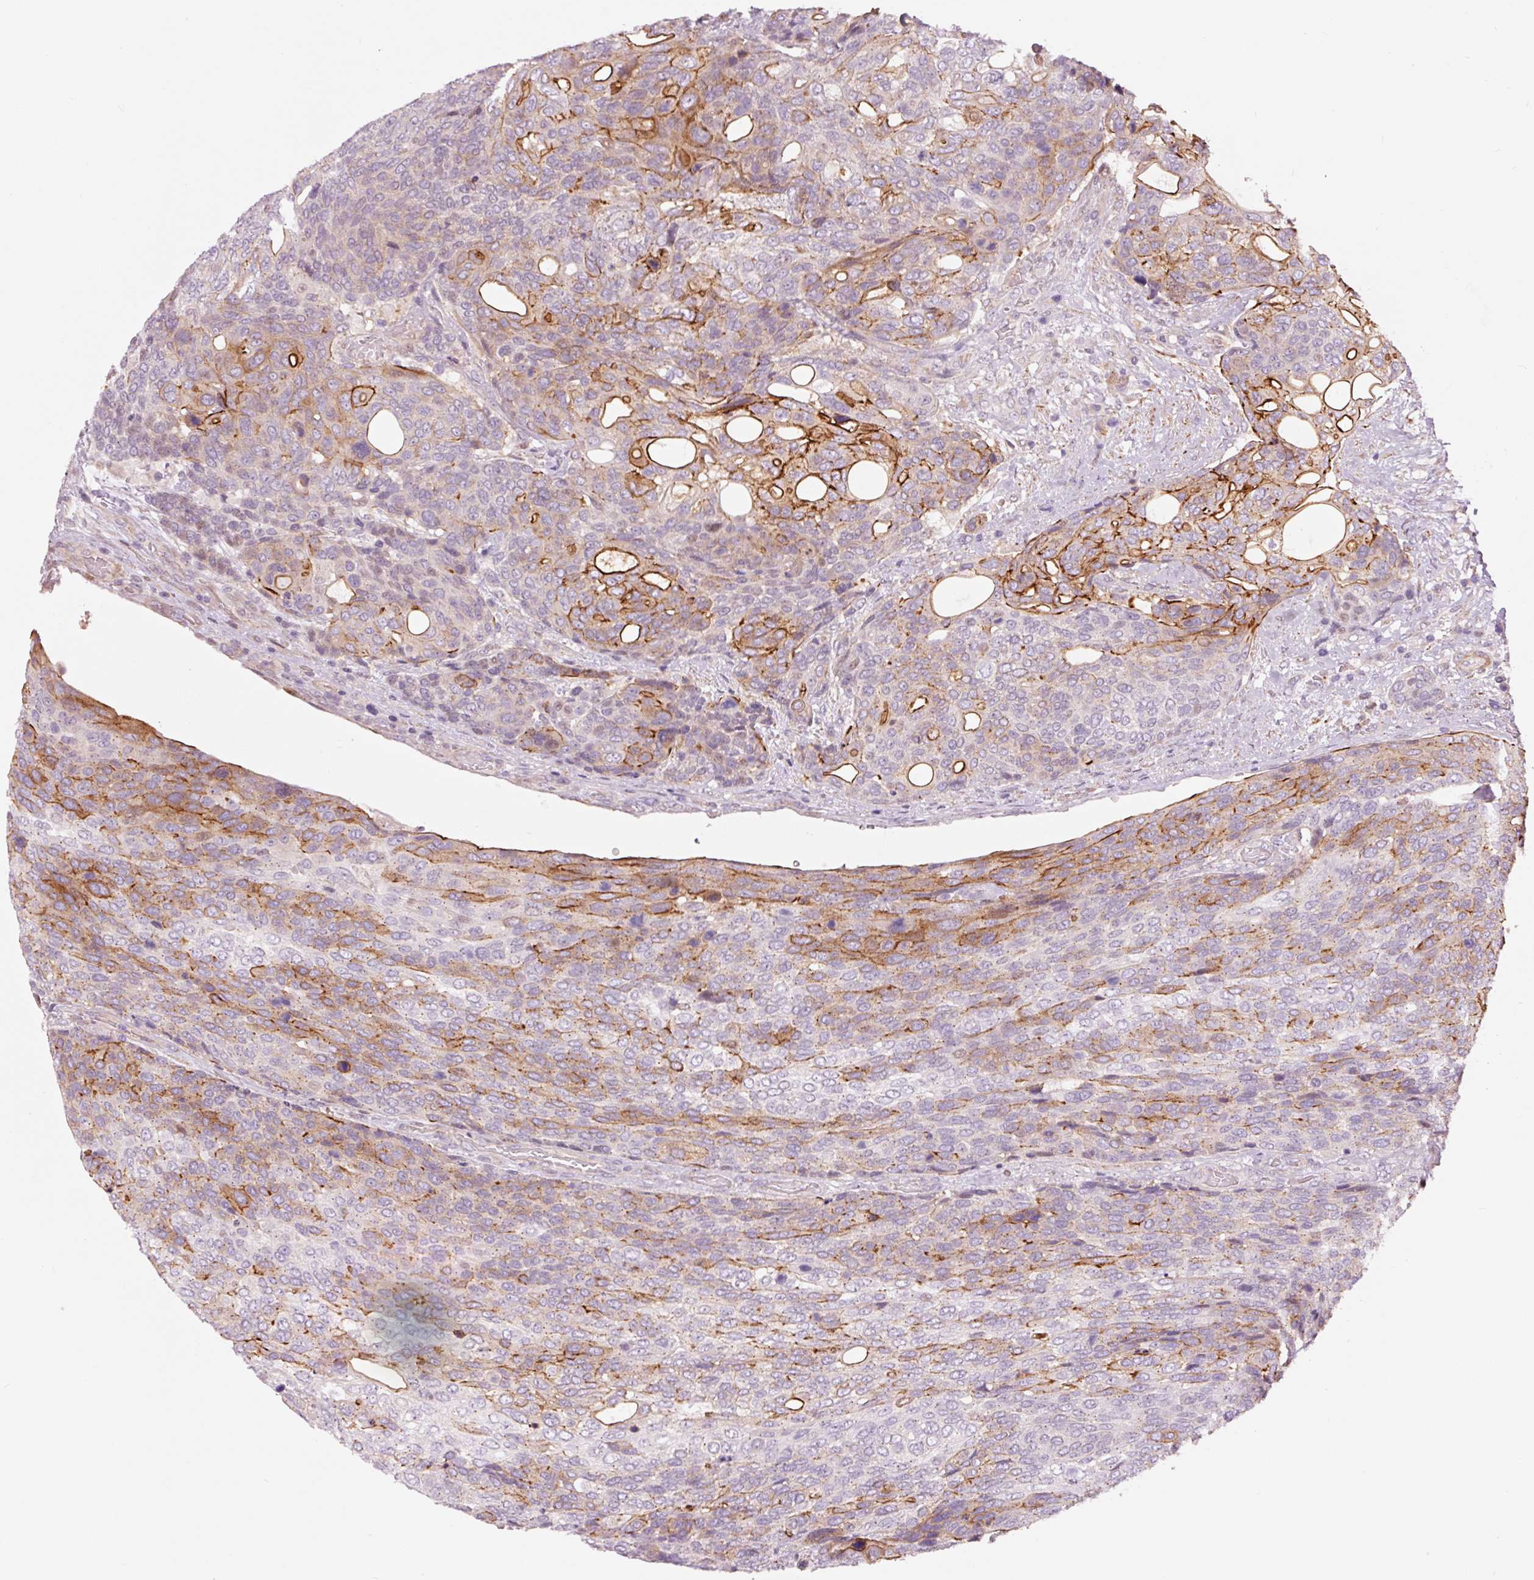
{"staining": {"intensity": "strong", "quantity": "25%-75%", "location": "cytoplasmic/membranous"}, "tissue": "urothelial cancer", "cell_type": "Tumor cells", "image_type": "cancer", "snomed": [{"axis": "morphology", "description": "Urothelial carcinoma, High grade"}, {"axis": "topography", "description": "Urinary bladder"}], "caption": "A high amount of strong cytoplasmic/membranous positivity is present in about 25%-75% of tumor cells in urothelial cancer tissue. (Stains: DAB (3,3'-diaminobenzidine) in brown, nuclei in blue, Microscopy: brightfield microscopy at high magnification).", "gene": "DAPP1", "patient": {"sex": "female", "age": 70}}